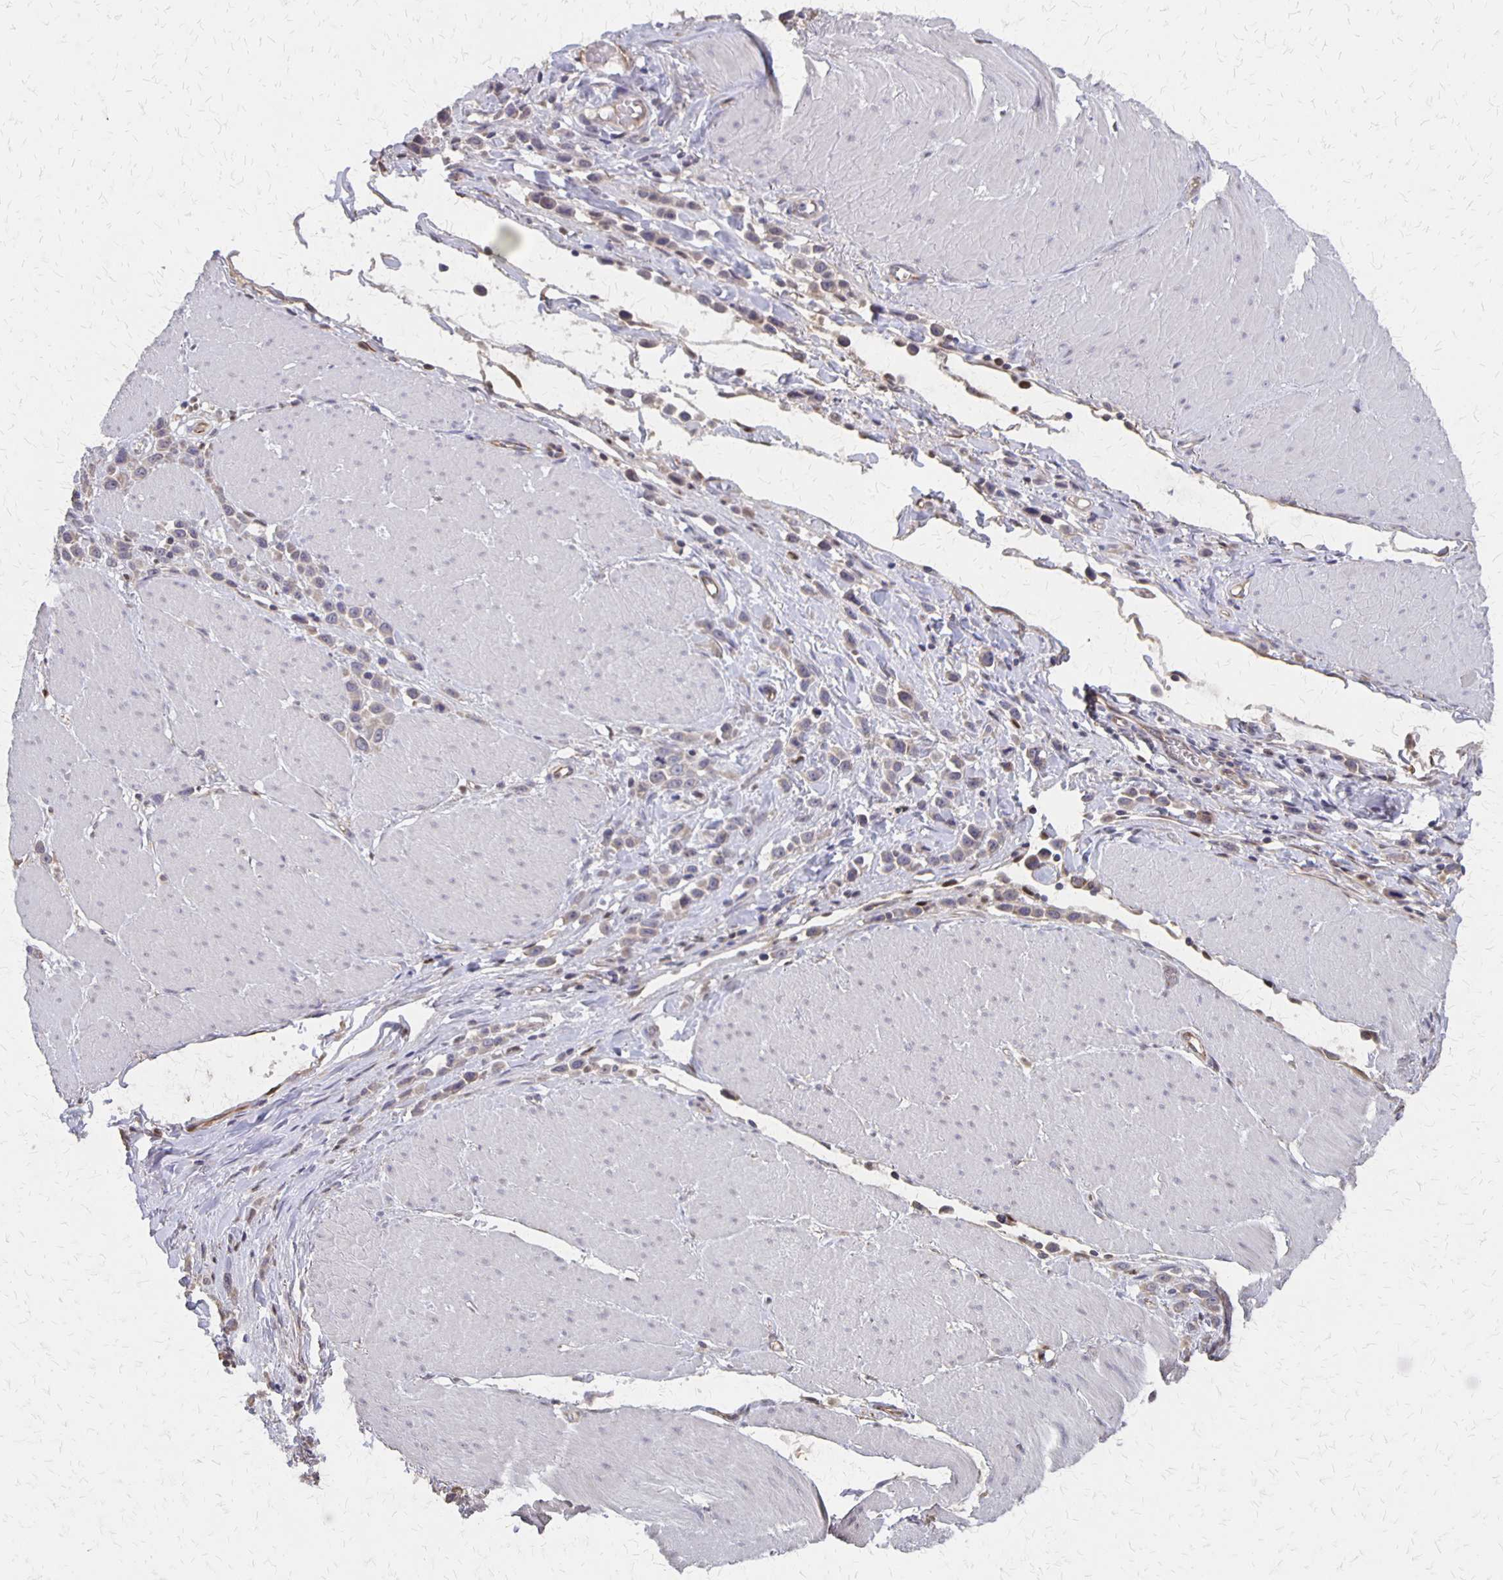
{"staining": {"intensity": "weak", "quantity": "<25%", "location": "cytoplasmic/membranous"}, "tissue": "stomach cancer", "cell_type": "Tumor cells", "image_type": "cancer", "snomed": [{"axis": "morphology", "description": "Adenocarcinoma, NOS"}, {"axis": "topography", "description": "Stomach"}], "caption": "Protein analysis of stomach cancer (adenocarcinoma) exhibits no significant staining in tumor cells.", "gene": "NOG", "patient": {"sex": "male", "age": 47}}